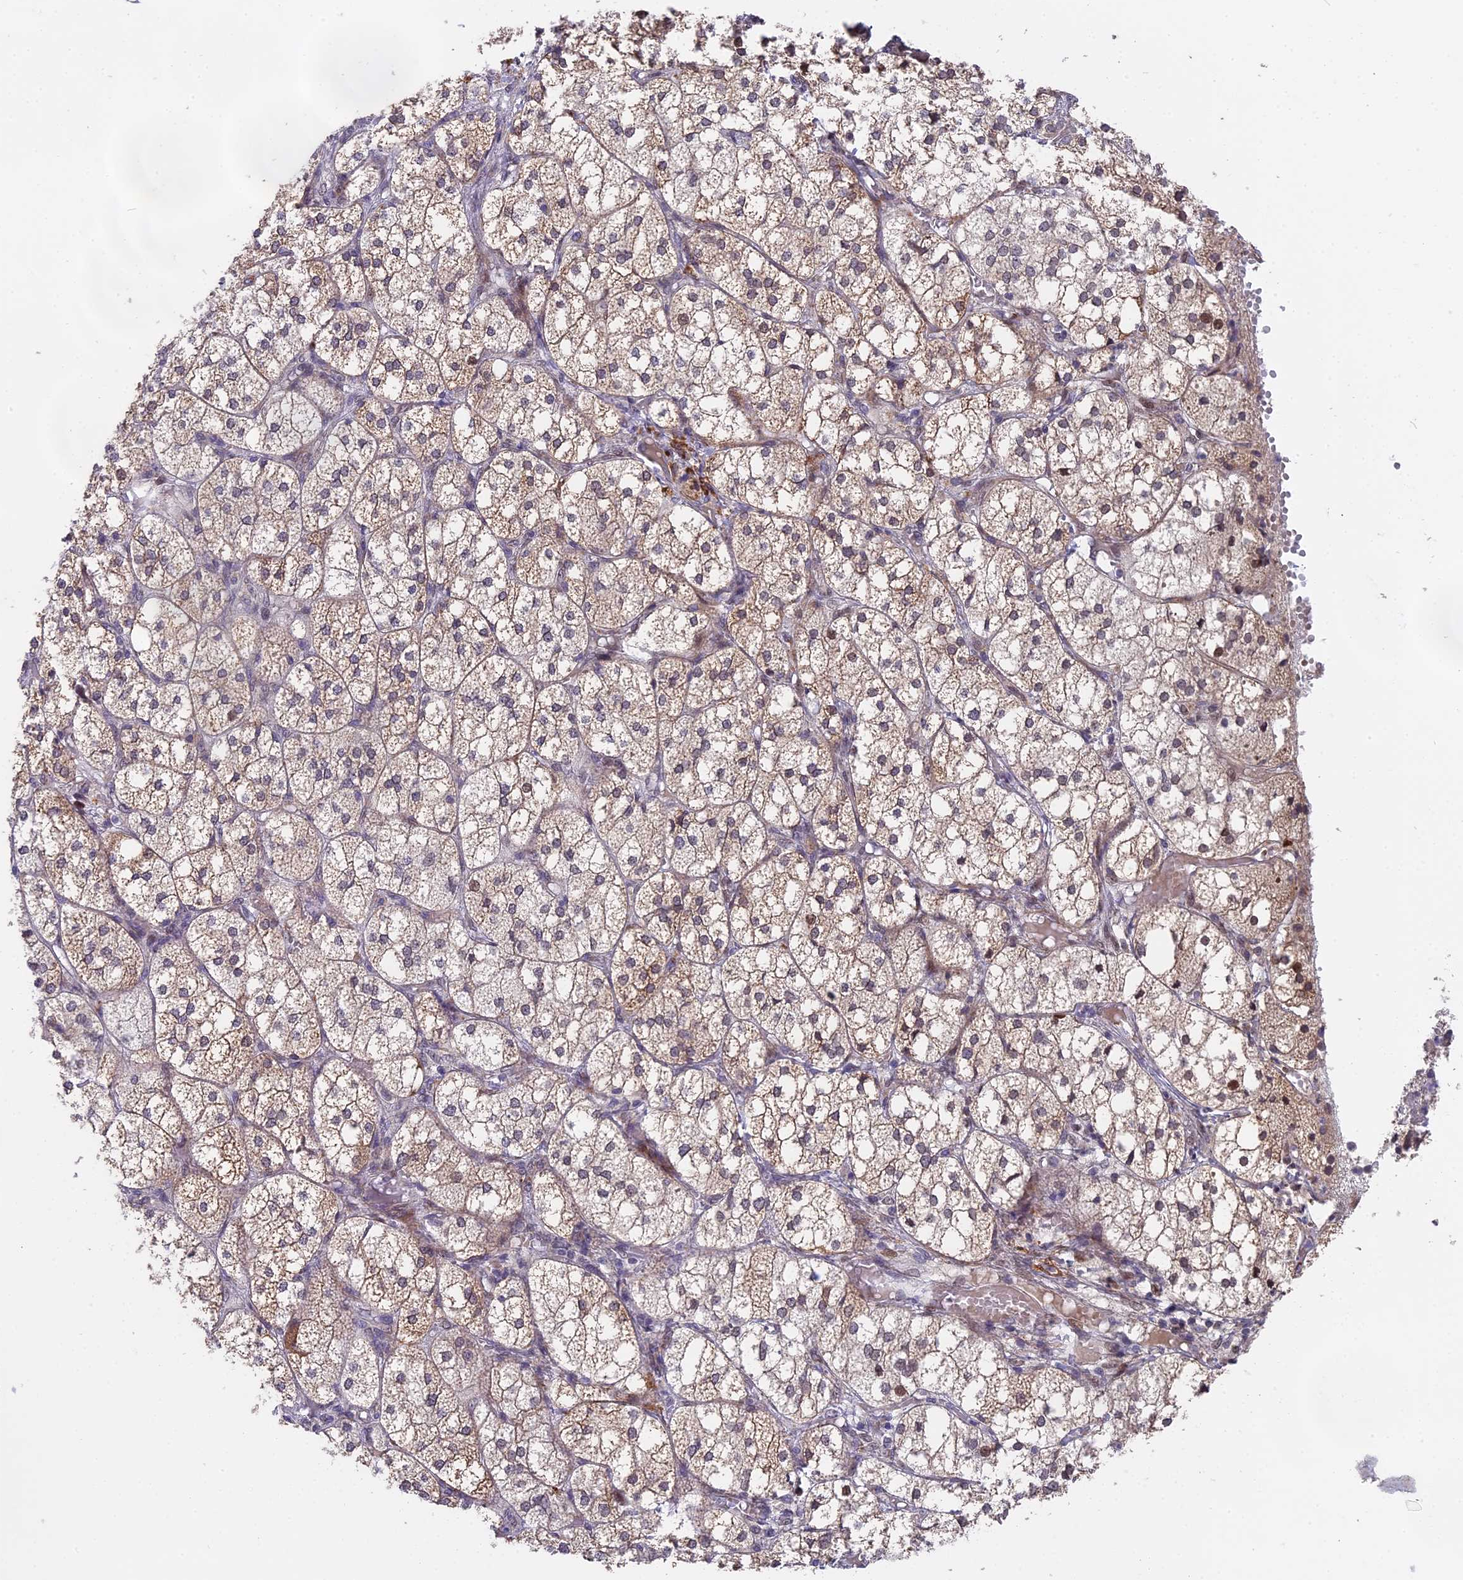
{"staining": {"intensity": "moderate", "quantity": "25%-75%", "location": "cytoplasmic/membranous,nuclear"}, "tissue": "adrenal gland", "cell_type": "Glandular cells", "image_type": "normal", "snomed": [{"axis": "morphology", "description": "Normal tissue, NOS"}, {"axis": "topography", "description": "Adrenal gland"}], "caption": "Brown immunohistochemical staining in unremarkable adrenal gland reveals moderate cytoplasmic/membranous,nuclear staining in approximately 25%-75% of glandular cells.", "gene": "PYGO1", "patient": {"sex": "female", "age": 61}}